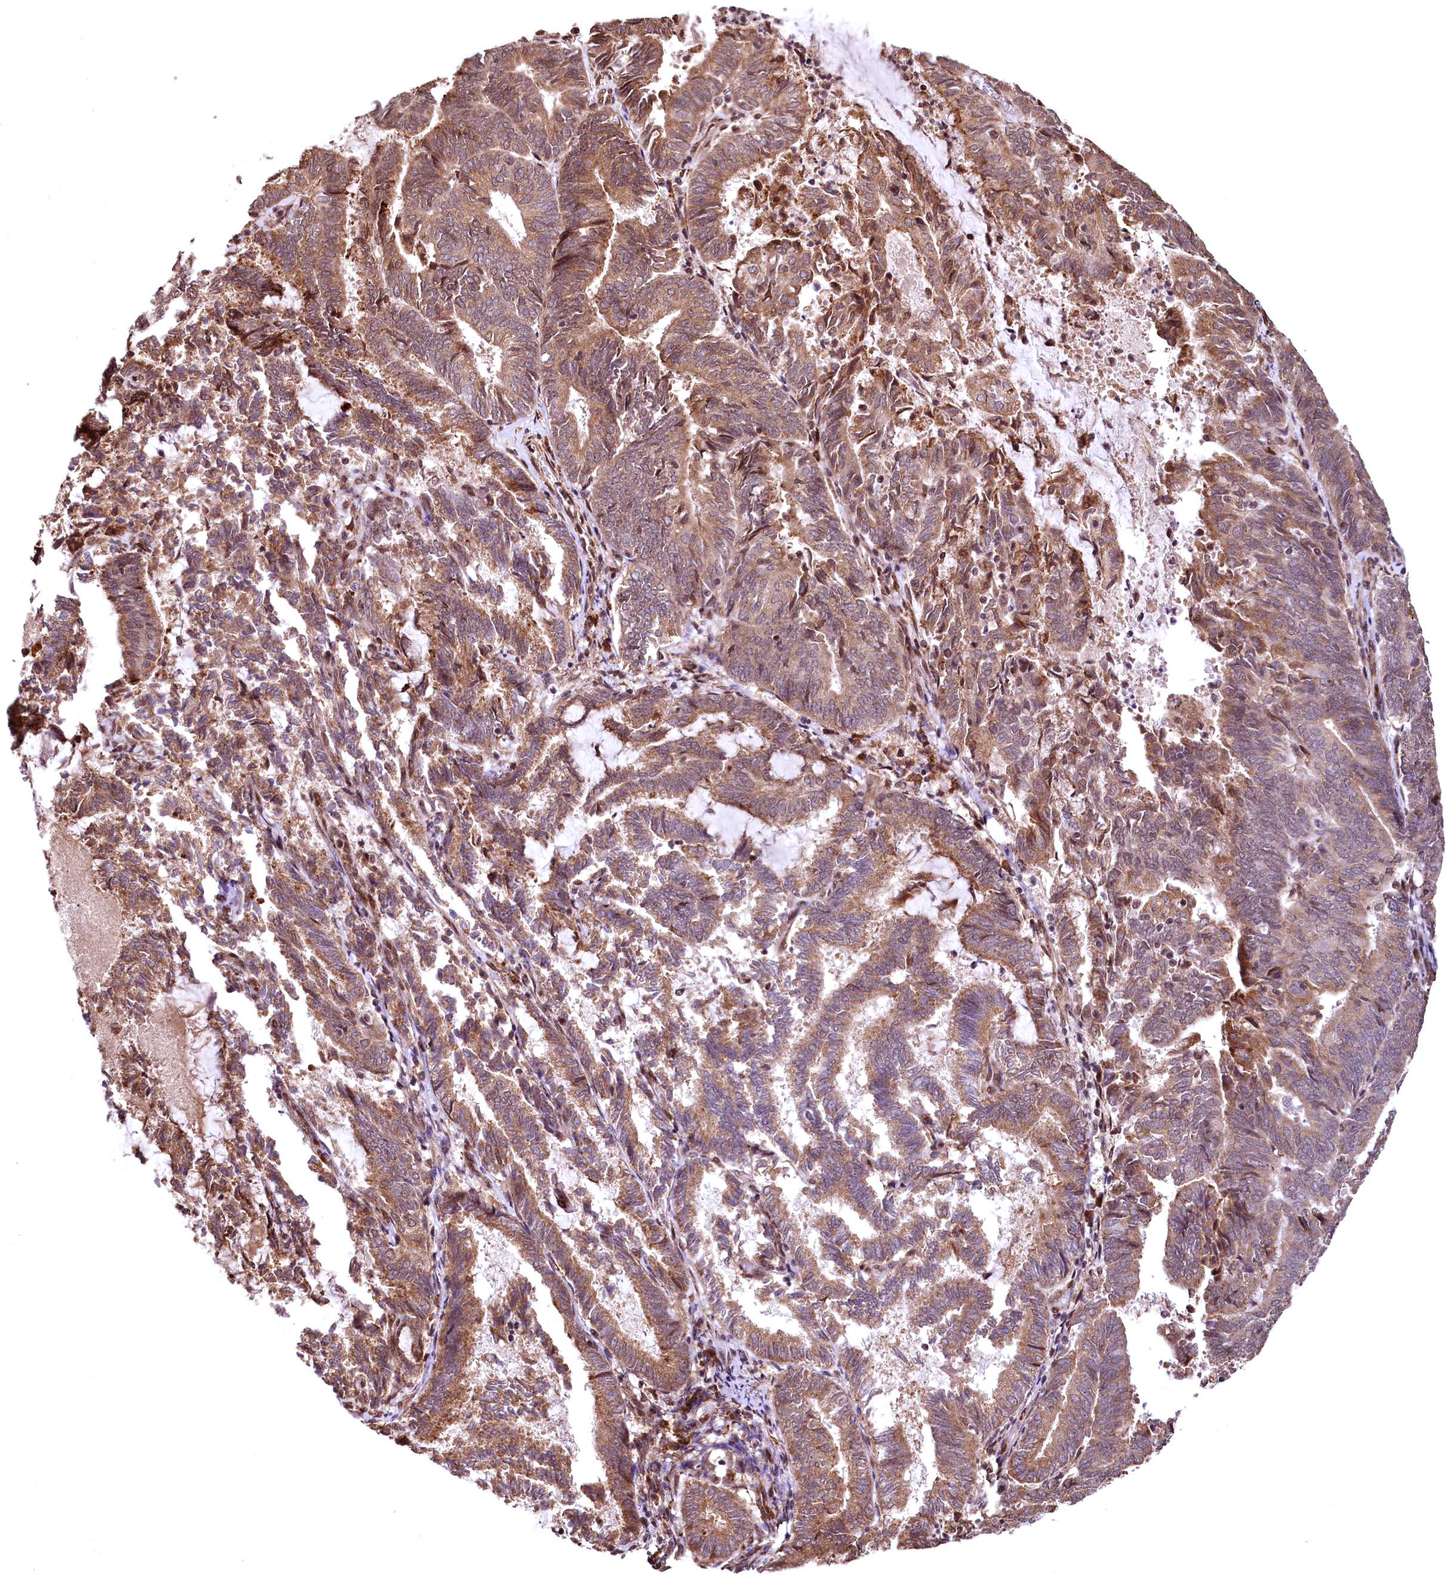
{"staining": {"intensity": "moderate", "quantity": ">75%", "location": "cytoplasmic/membranous"}, "tissue": "endometrial cancer", "cell_type": "Tumor cells", "image_type": "cancer", "snomed": [{"axis": "morphology", "description": "Adenocarcinoma, NOS"}, {"axis": "topography", "description": "Endometrium"}], "caption": "DAB (3,3'-diaminobenzidine) immunohistochemical staining of endometrial adenocarcinoma demonstrates moderate cytoplasmic/membranous protein positivity in about >75% of tumor cells. (DAB (3,3'-diaminobenzidine) = brown stain, brightfield microscopy at high magnification).", "gene": "PDS5B", "patient": {"sex": "female", "age": 80}}